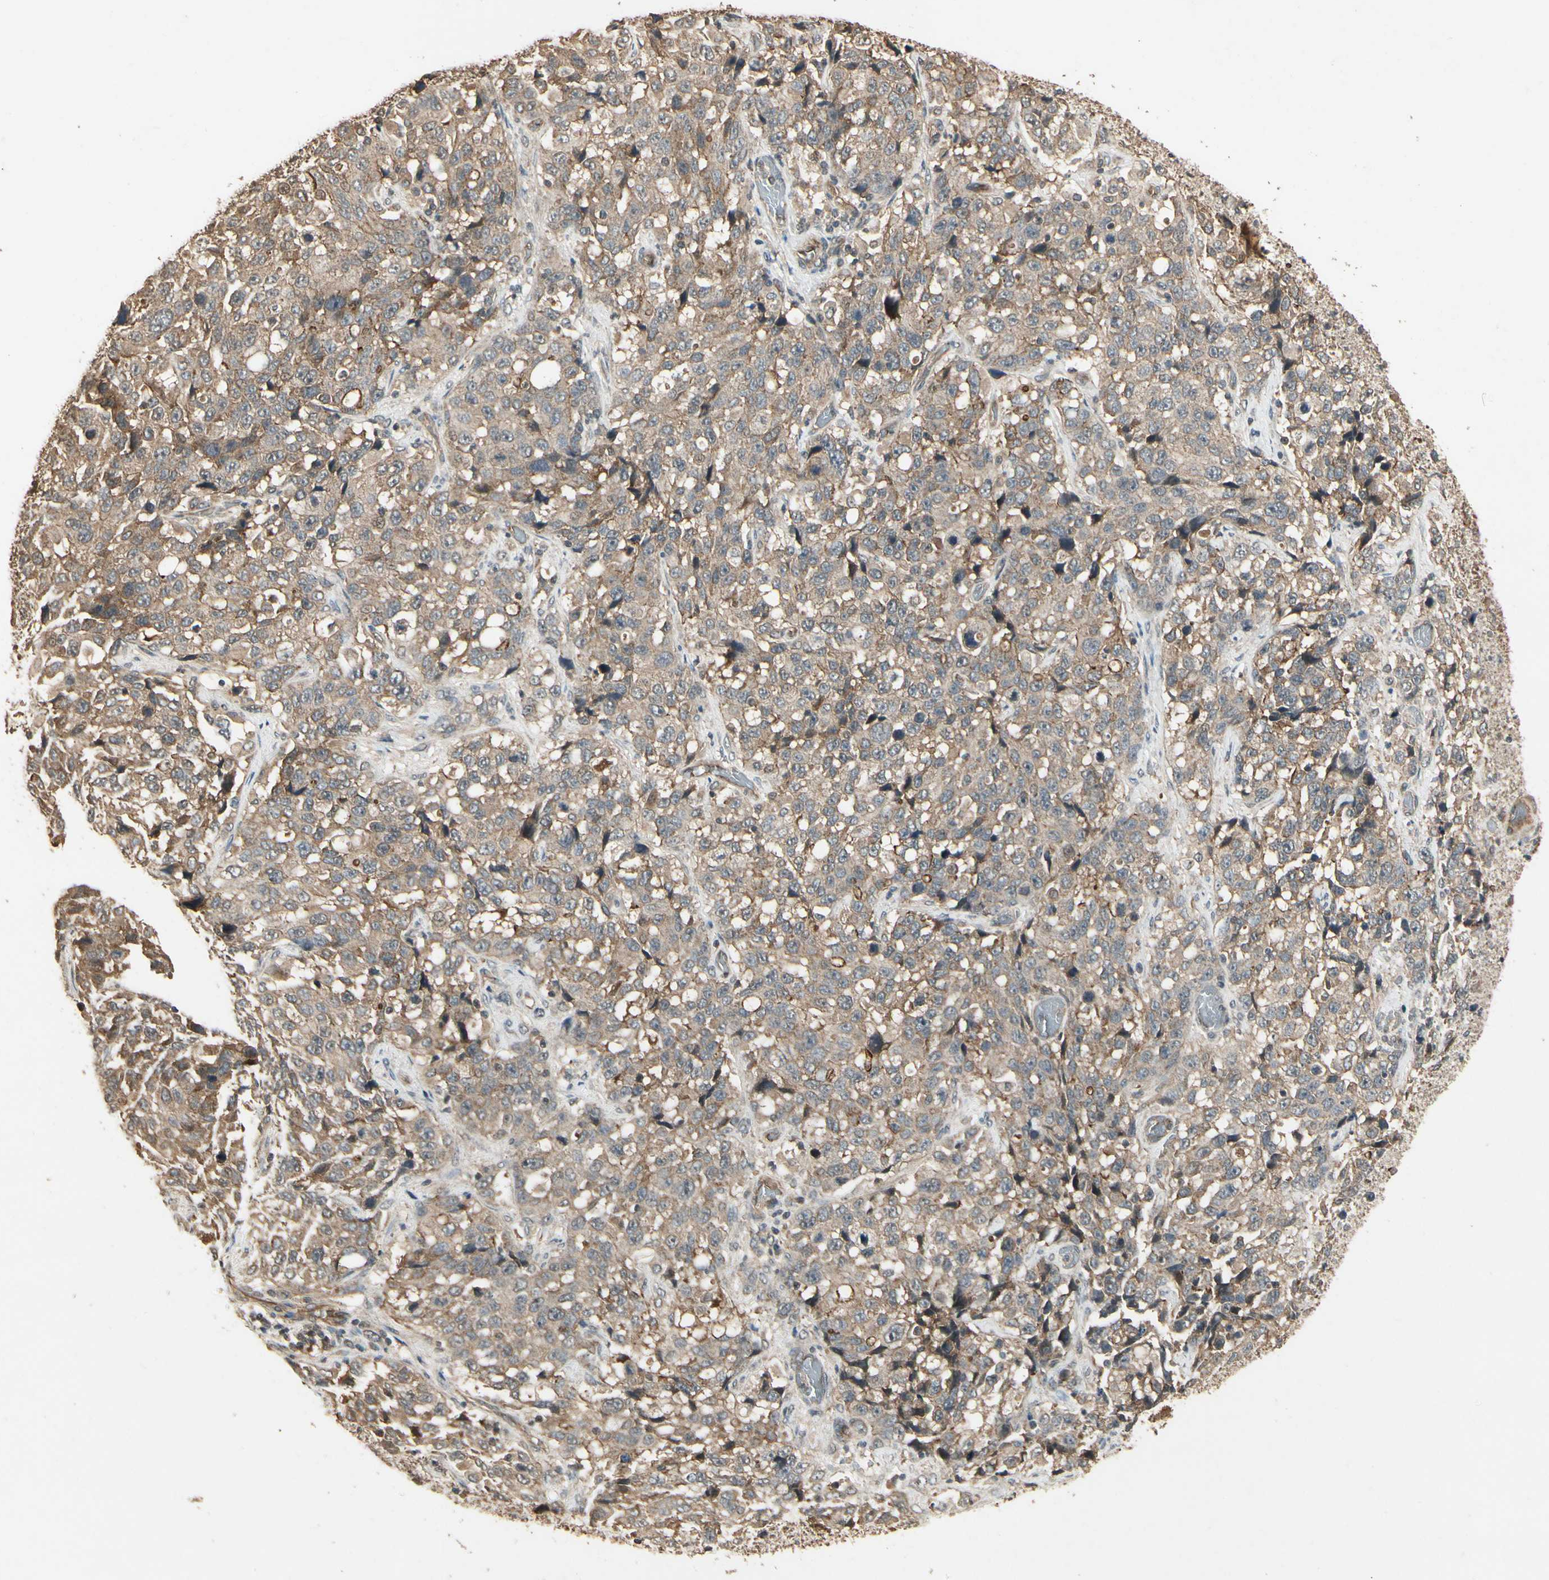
{"staining": {"intensity": "moderate", "quantity": ">75%", "location": "cytoplasmic/membranous"}, "tissue": "stomach cancer", "cell_type": "Tumor cells", "image_type": "cancer", "snomed": [{"axis": "morphology", "description": "Normal tissue, NOS"}, {"axis": "morphology", "description": "Adenocarcinoma, NOS"}, {"axis": "topography", "description": "Stomach"}], "caption": "The histopathology image exhibits a brown stain indicating the presence of a protein in the cytoplasmic/membranous of tumor cells in stomach cancer (adenocarcinoma).", "gene": "RNF180", "patient": {"sex": "male", "age": 48}}